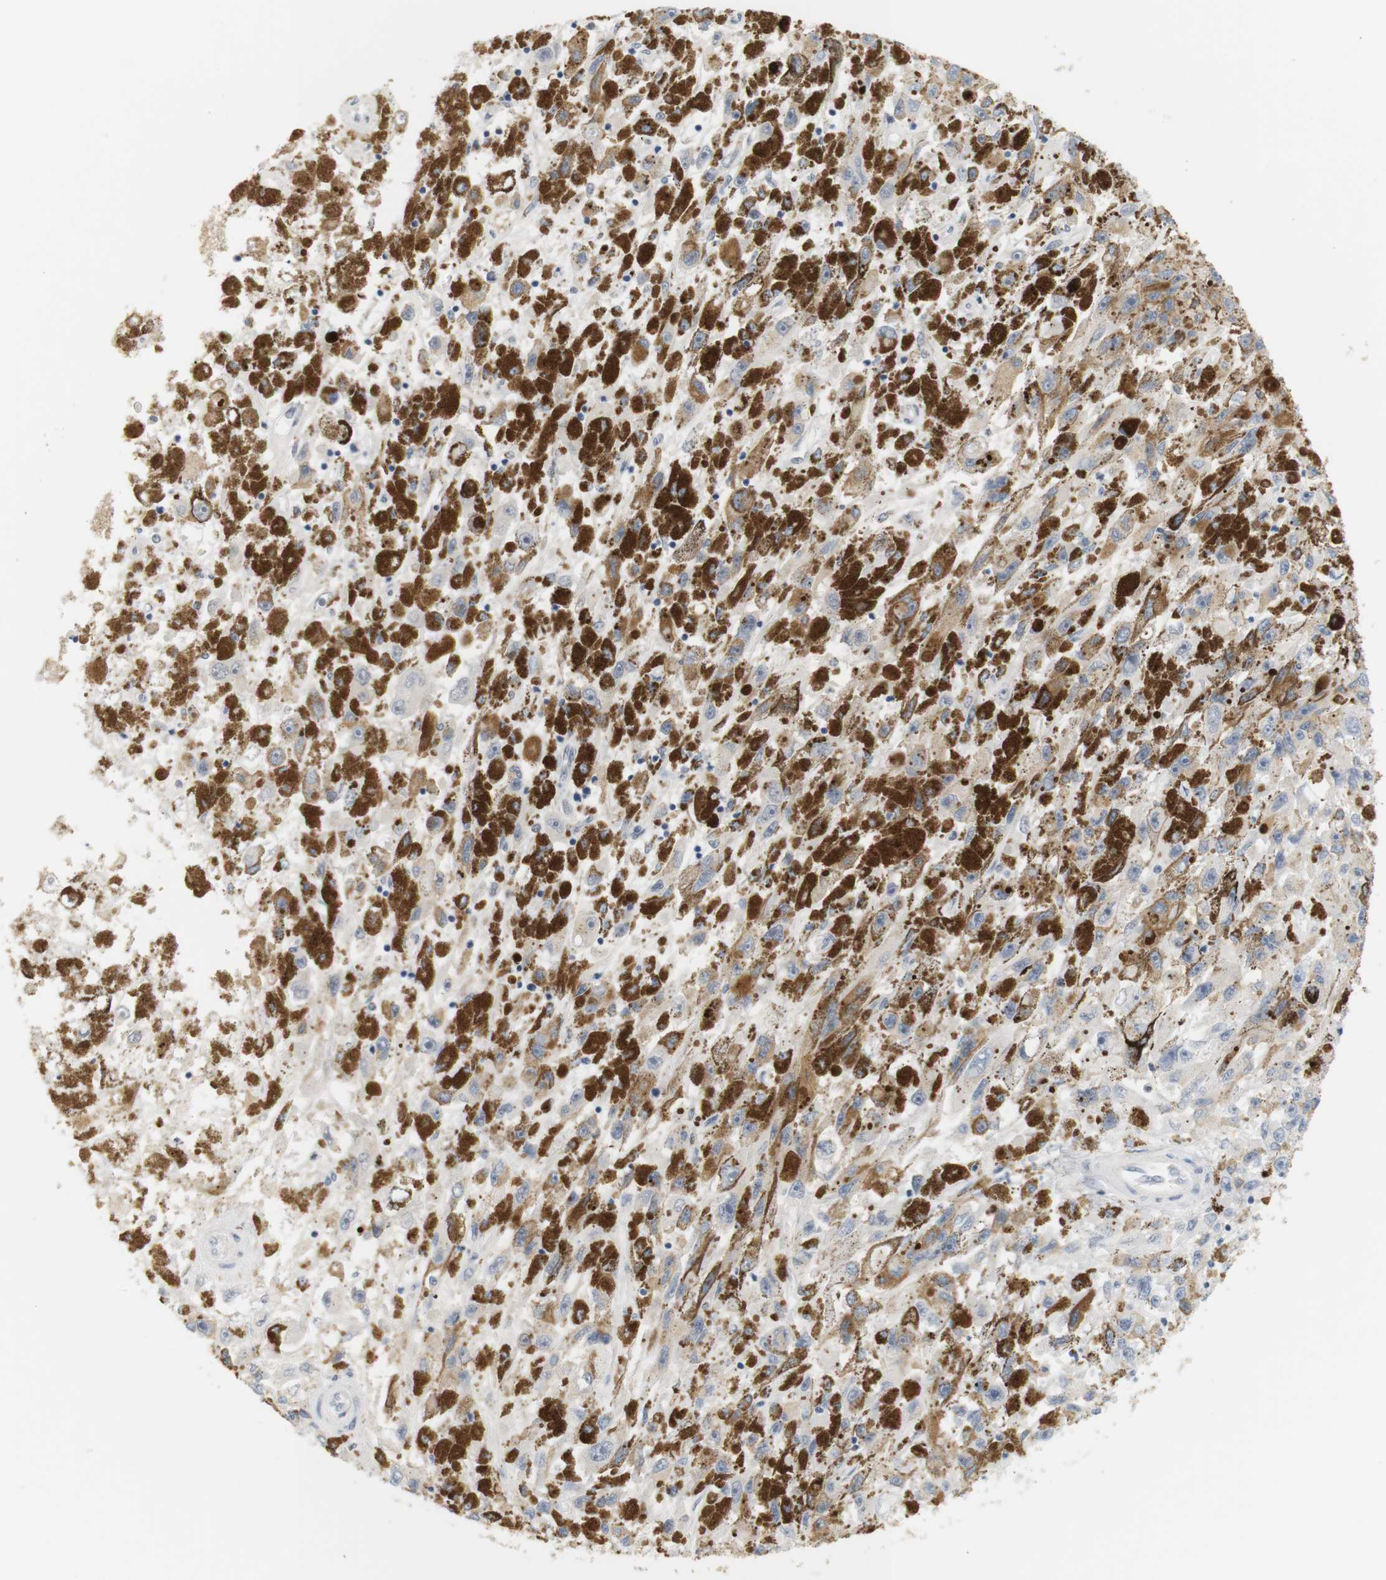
{"staining": {"intensity": "weak", "quantity": "25%-75%", "location": "cytoplasmic/membranous"}, "tissue": "melanoma", "cell_type": "Tumor cells", "image_type": "cancer", "snomed": [{"axis": "morphology", "description": "Malignant melanoma, NOS"}, {"axis": "topography", "description": "Skin"}], "caption": "A brown stain shows weak cytoplasmic/membranous positivity of a protein in malignant melanoma tumor cells.", "gene": "OPRM1", "patient": {"sex": "female", "age": 104}}